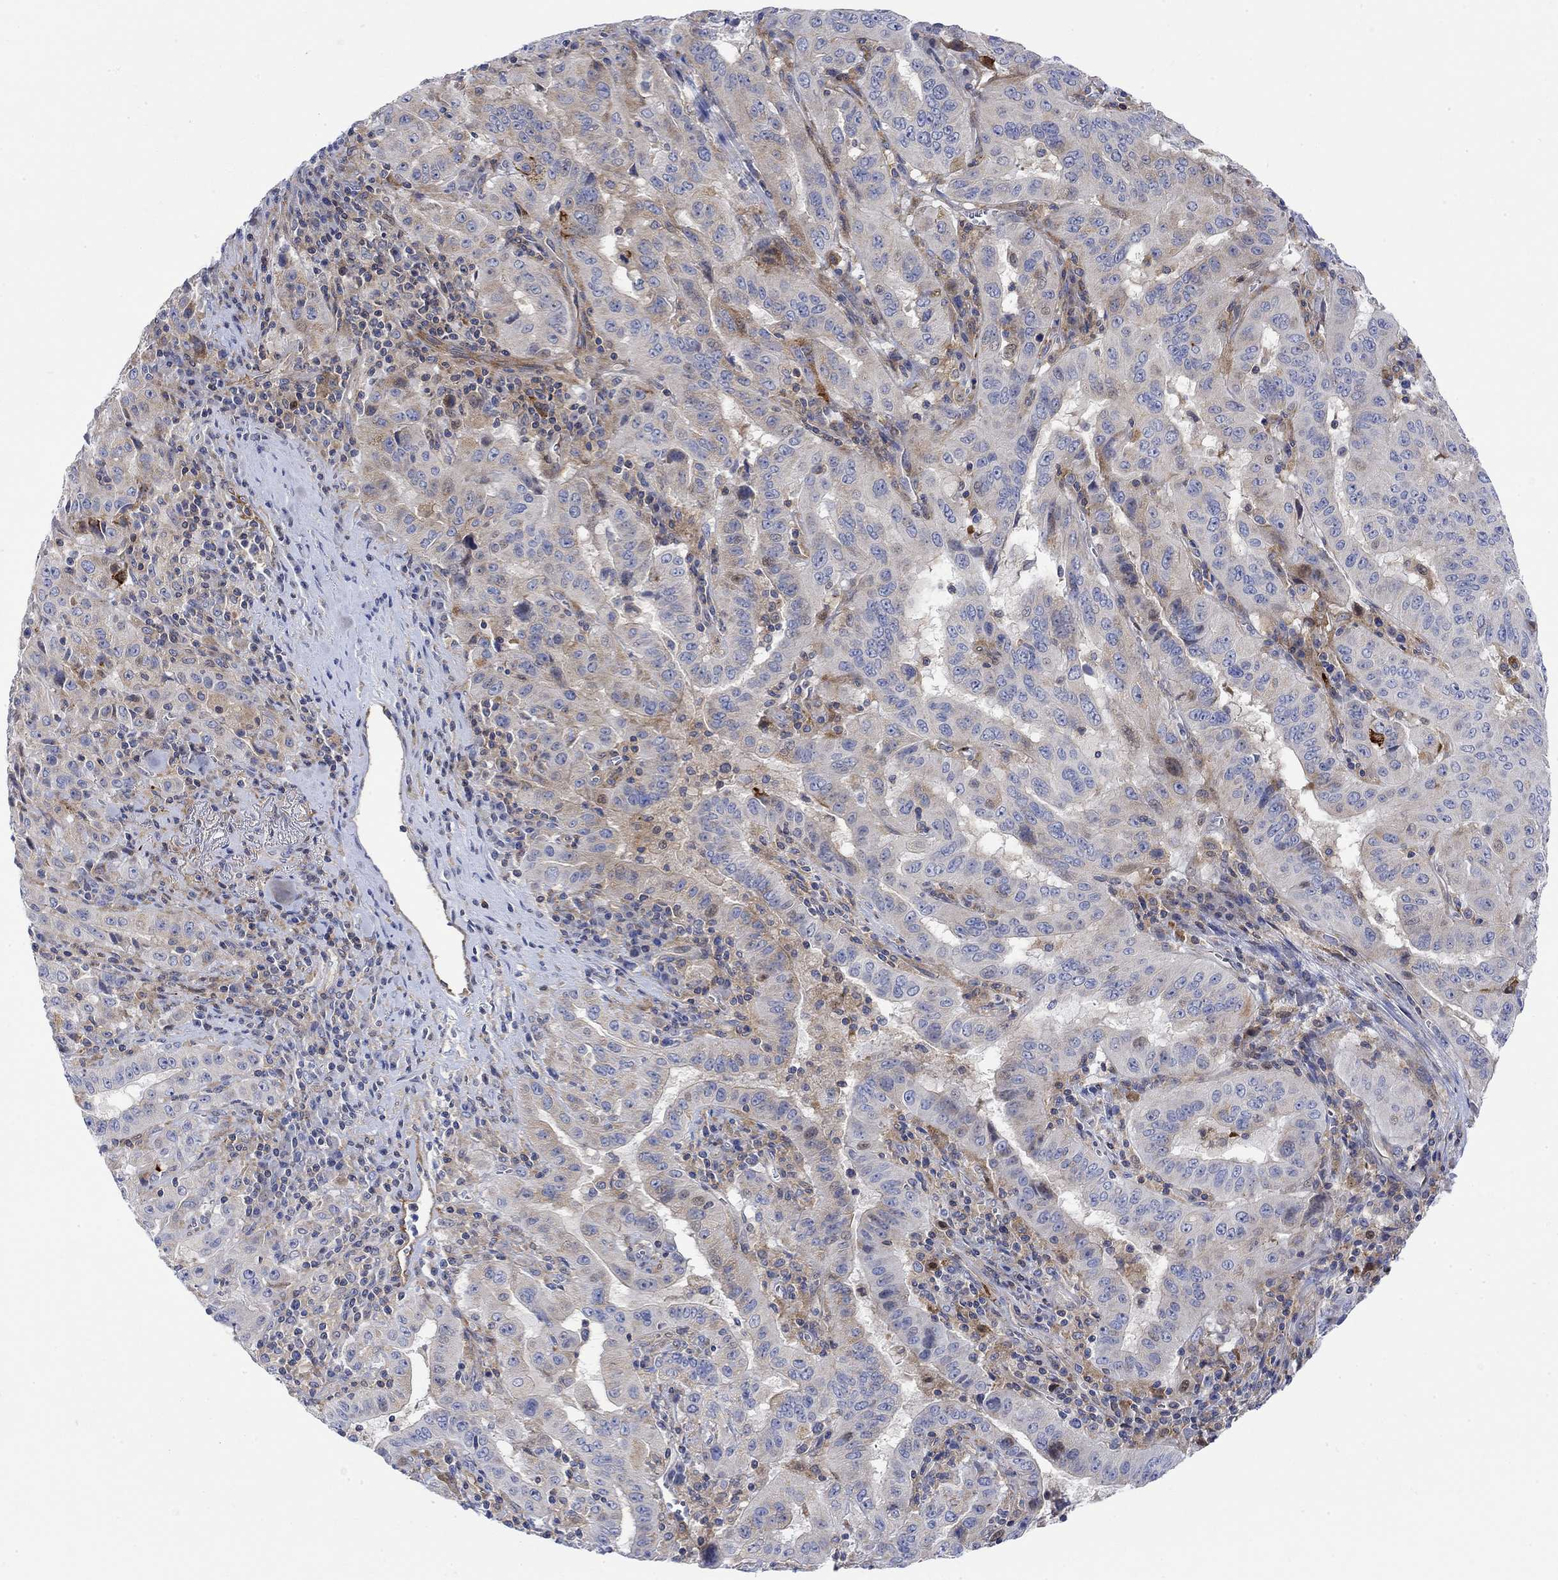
{"staining": {"intensity": "moderate", "quantity": "<25%", "location": "cytoplasmic/membranous"}, "tissue": "pancreatic cancer", "cell_type": "Tumor cells", "image_type": "cancer", "snomed": [{"axis": "morphology", "description": "Adenocarcinoma, NOS"}, {"axis": "topography", "description": "Pancreas"}], "caption": "Pancreatic cancer (adenocarcinoma) stained for a protein (brown) reveals moderate cytoplasmic/membranous positive positivity in approximately <25% of tumor cells.", "gene": "ARSK", "patient": {"sex": "male", "age": 63}}